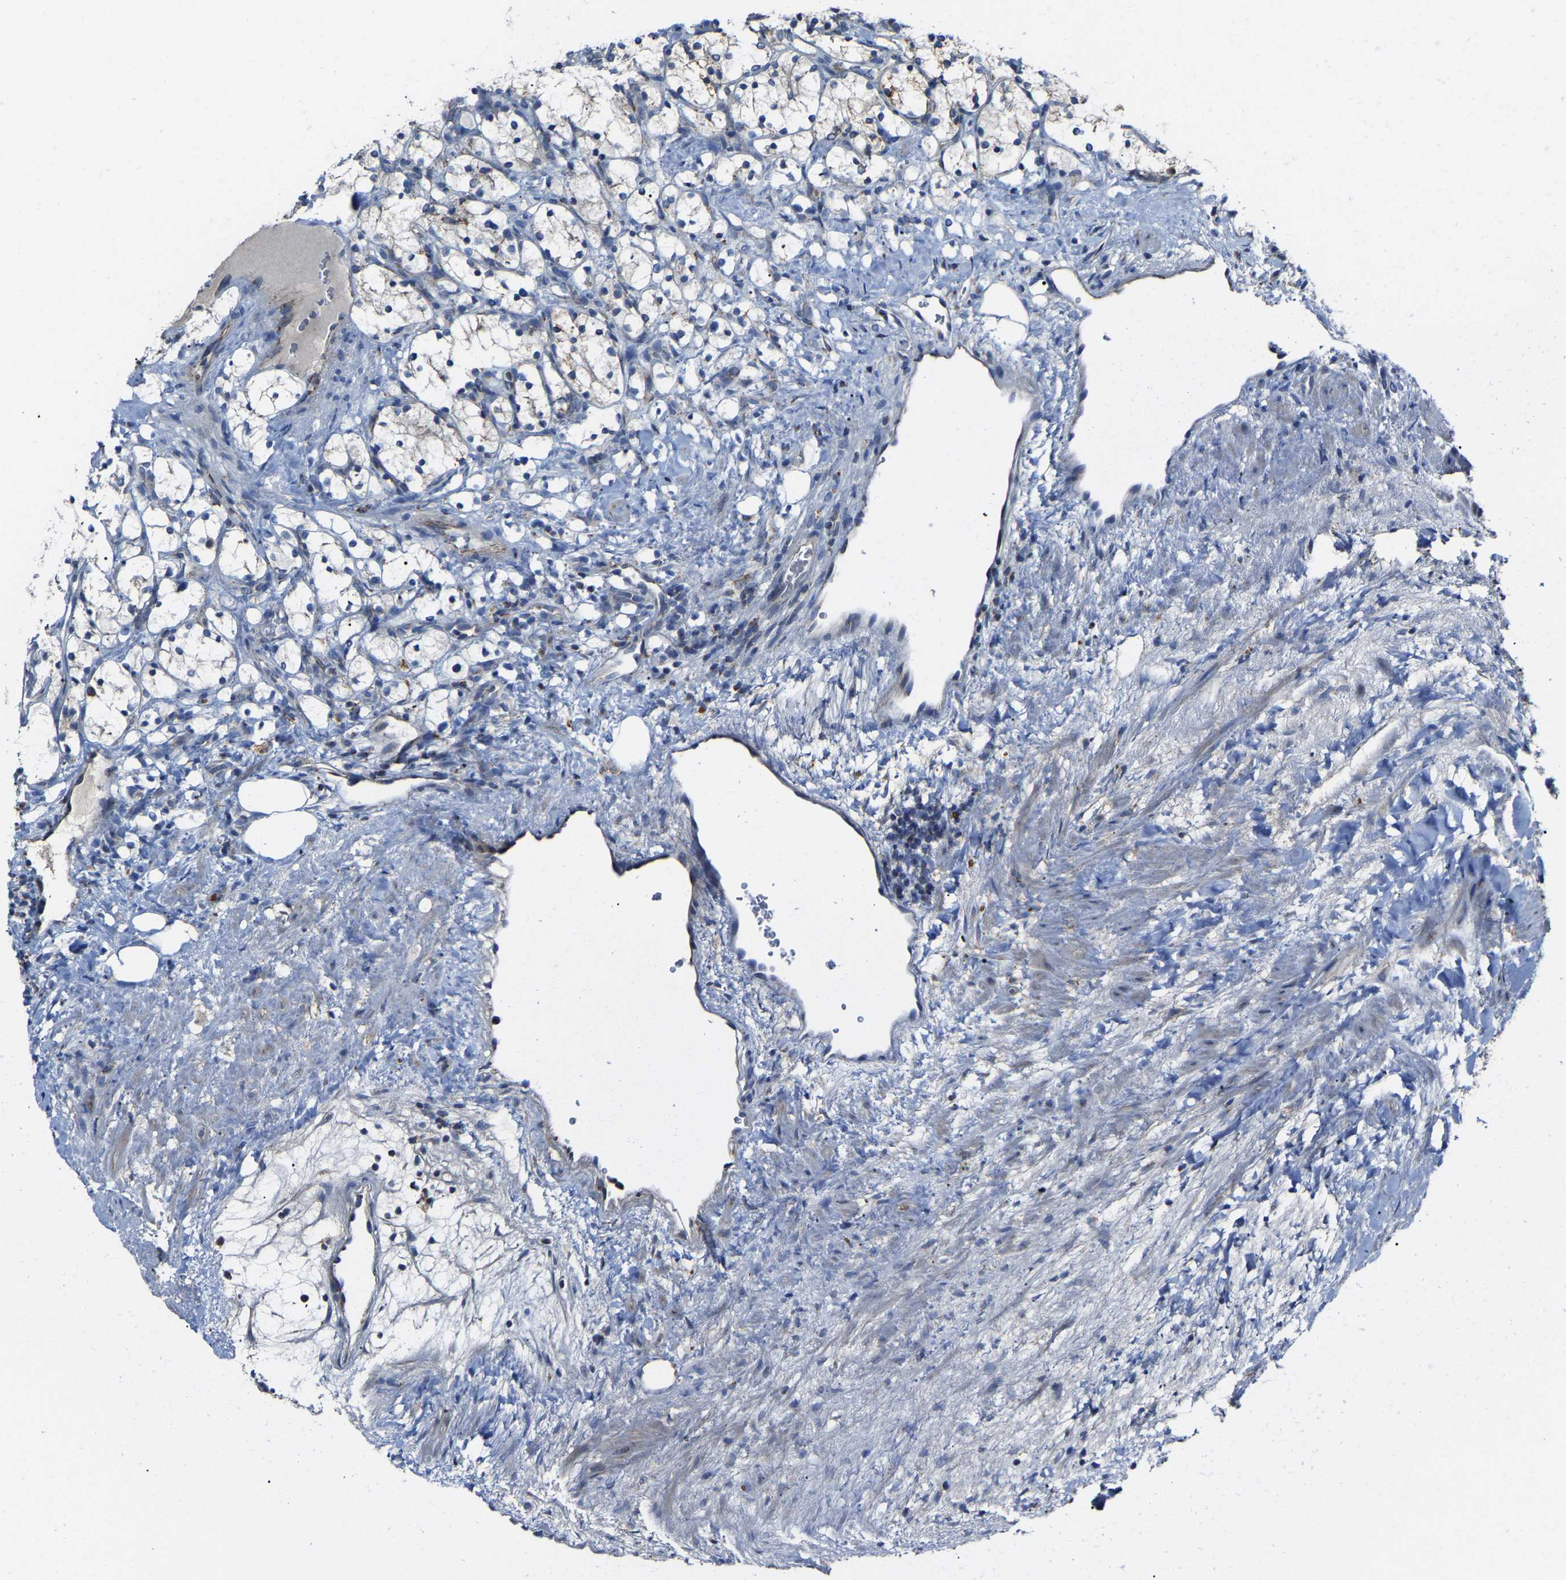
{"staining": {"intensity": "negative", "quantity": "none", "location": "none"}, "tissue": "renal cancer", "cell_type": "Tumor cells", "image_type": "cancer", "snomed": [{"axis": "morphology", "description": "Adenocarcinoma, NOS"}, {"axis": "topography", "description": "Kidney"}], "caption": "Immunohistochemical staining of renal cancer (adenocarcinoma) exhibits no significant positivity in tumor cells.", "gene": "CANT1", "patient": {"sex": "female", "age": 69}}